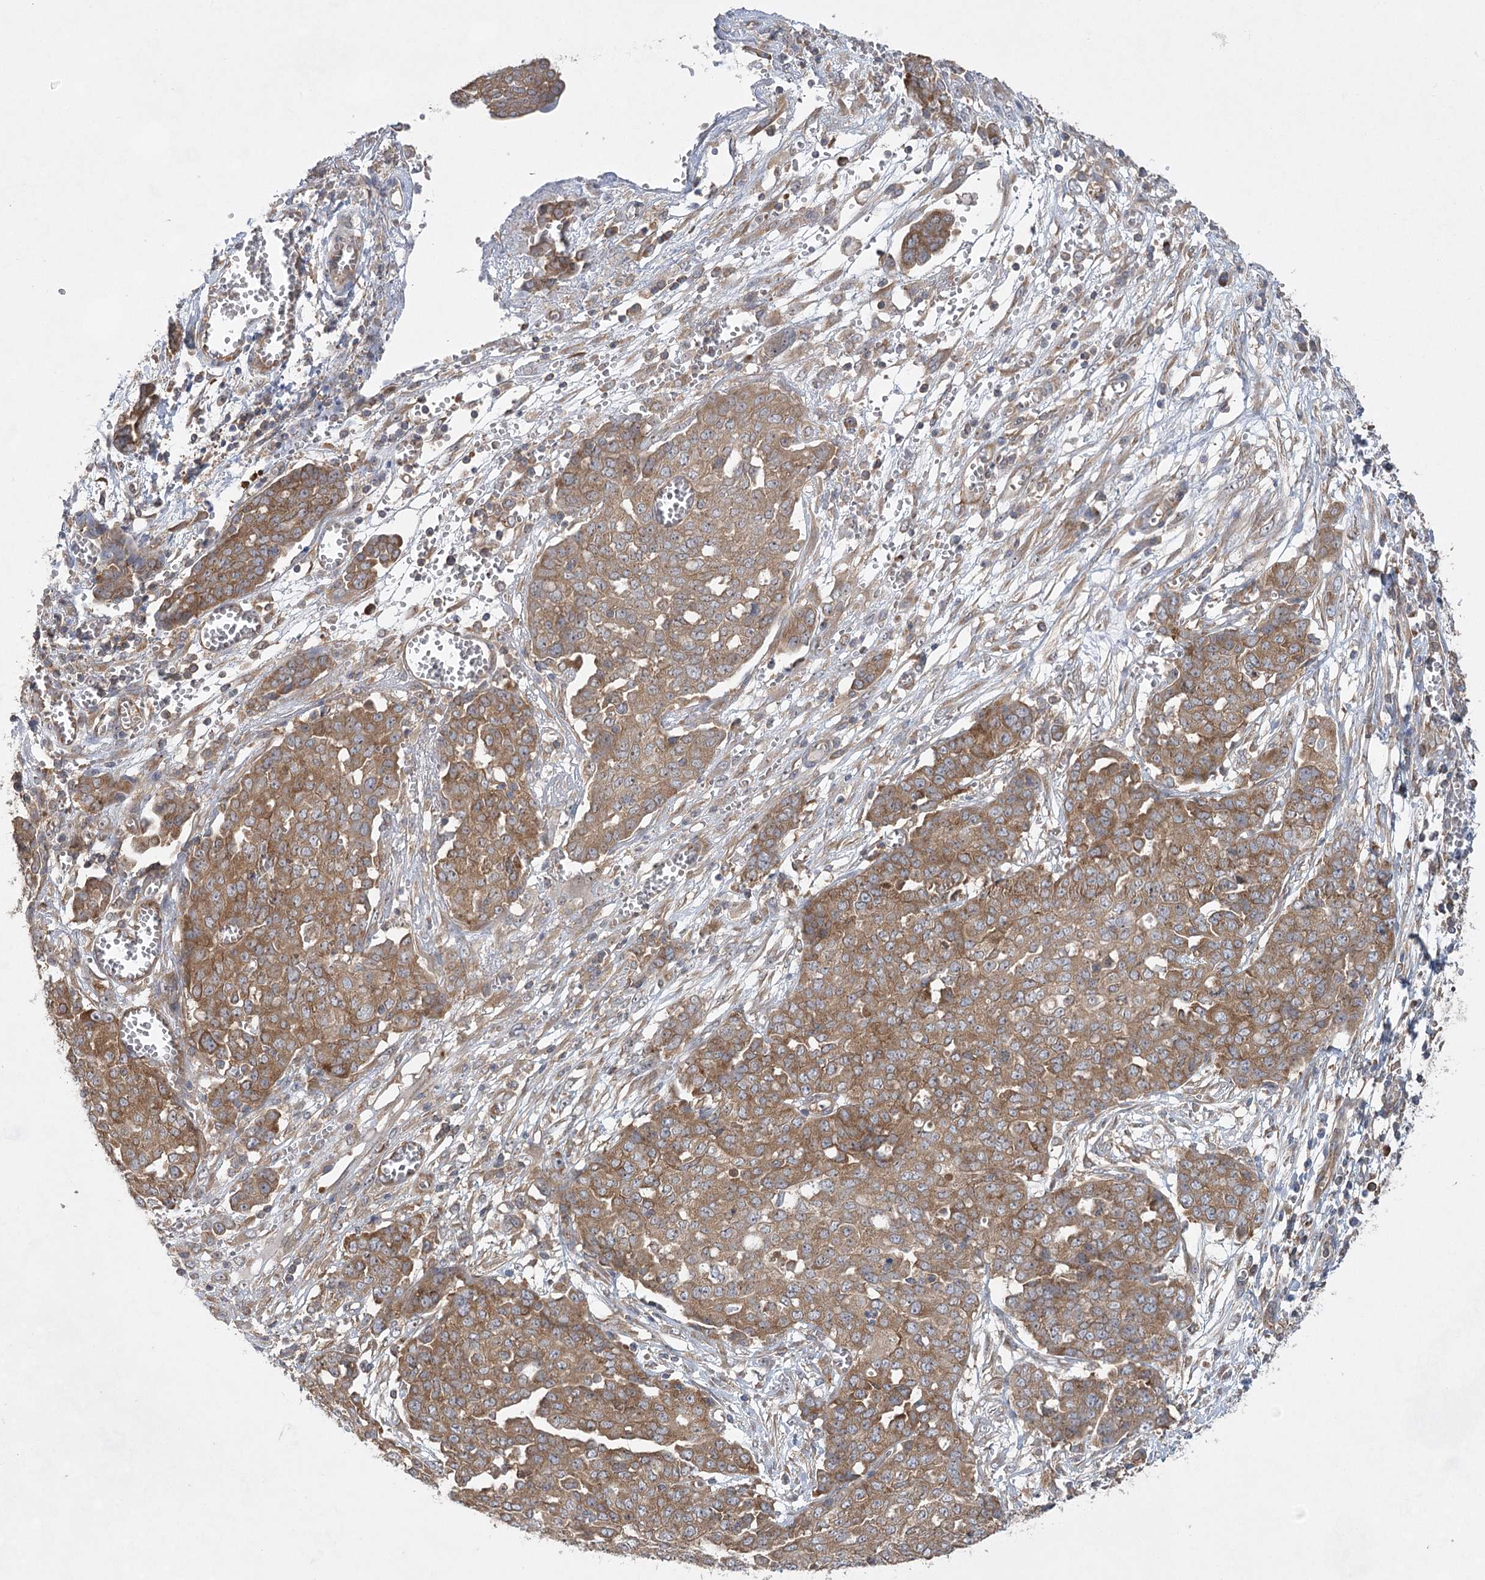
{"staining": {"intensity": "moderate", "quantity": ">75%", "location": "cytoplasmic/membranous"}, "tissue": "ovarian cancer", "cell_type": "Tumor cells", "image_type": "cancer", "snomed": [{"axis": "morphology", "description": "Cystadenocarcinoma, serous, NOS"}, {"axis": "topography", "description": "Soft tissue"}, {"axis": "topography", "description": "Ovary"}], "caption": "Approximately >75% of tumor cells in ovarian cancer (serous cystadenocarcinoma) show moderate cytoplasmic/membranous protein expression as visualized by brown immunohistochemical staining.", "gene": "EIF3A", "patient": {"sex": "female", "age": 57}}